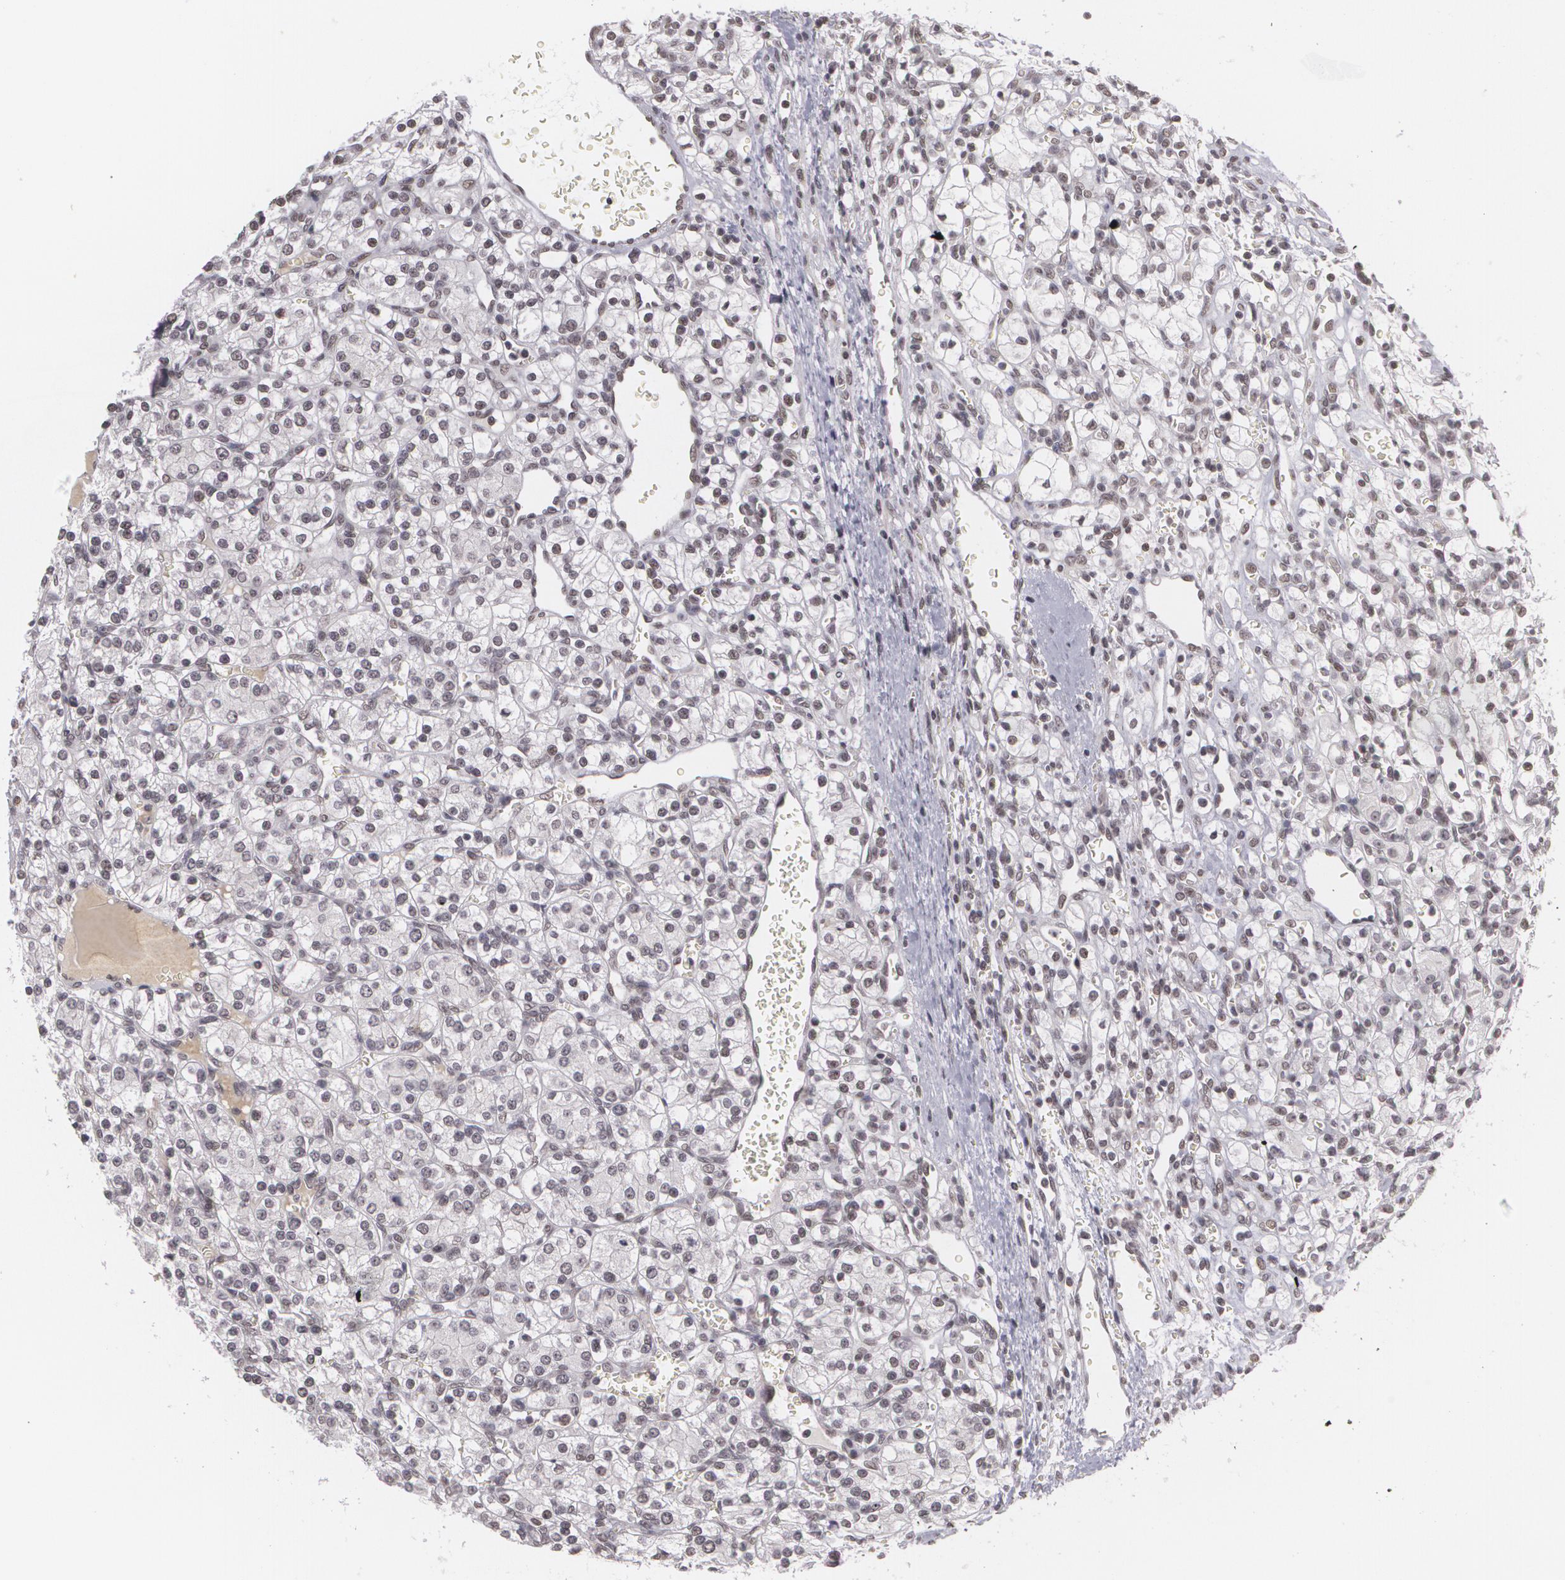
{"staining": {"intensity": "negative", "quantity": "none", "location": "none"}, "tissue": "renal cancer", "cell_type": "Tumor cells", "image_type": "cancer", "snomed": [{"axis": "morphology", "description": "Adenocarcinoma, NOS"}, {"axis": "topography", "description": "Kidney"}], "caption": "Immunohistochemistry (IHC) image of human renal adenocarcinoma stained for a protein (brown), which reveals no staining in tumor cells.", "gene": "RRP7A", "patient": {"sex": "female", "age": 62}}